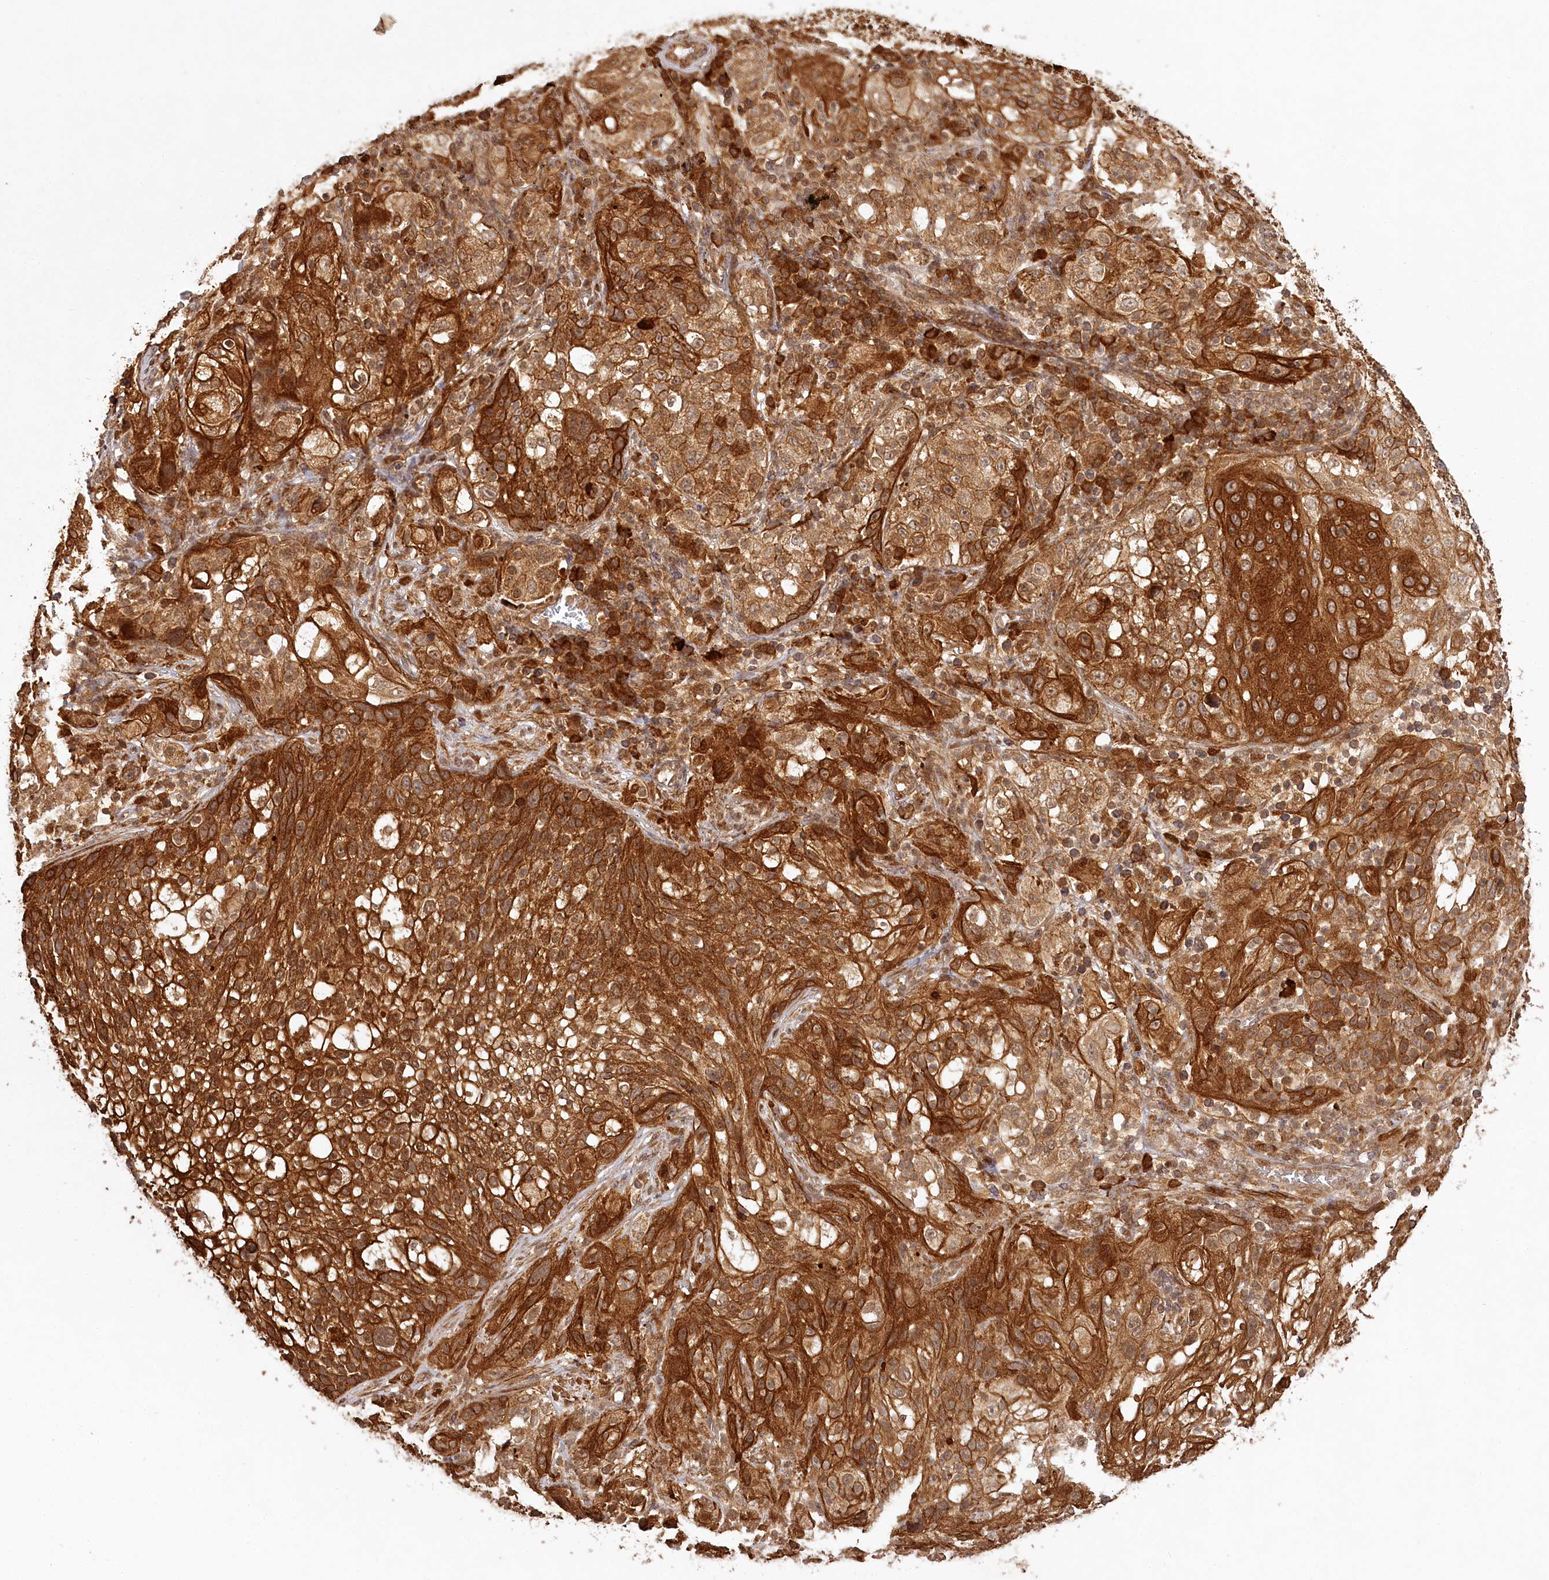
{"staining": {"intensity": "strong", "quantity": ">75%", "location": "cytoplasmic/membranous,nuclear"}, "tissue": "lung cancer", "cell_type": "Tumor cells", "image_type": "cancer", "snomed": [{"axis": "morphology", "description": "Inflammation, NOS"}, {"axis": "morphology", "description": "Squamous cell carcinoma, NOS"}, {"axis": "topography", "description": "Lymph node"}, {"axis": "topography", "description": "Soft tissue"}, {"axis": "topography", "description": "Lung"}], "caption": "A brown stain highlights strong cytoplasmic/membranous and nuclear expression of a protein in human lung squamous cell carcinoma tumor cells.", "gene": "ULK2", "patient": {"sex": "male", "age": 66}}